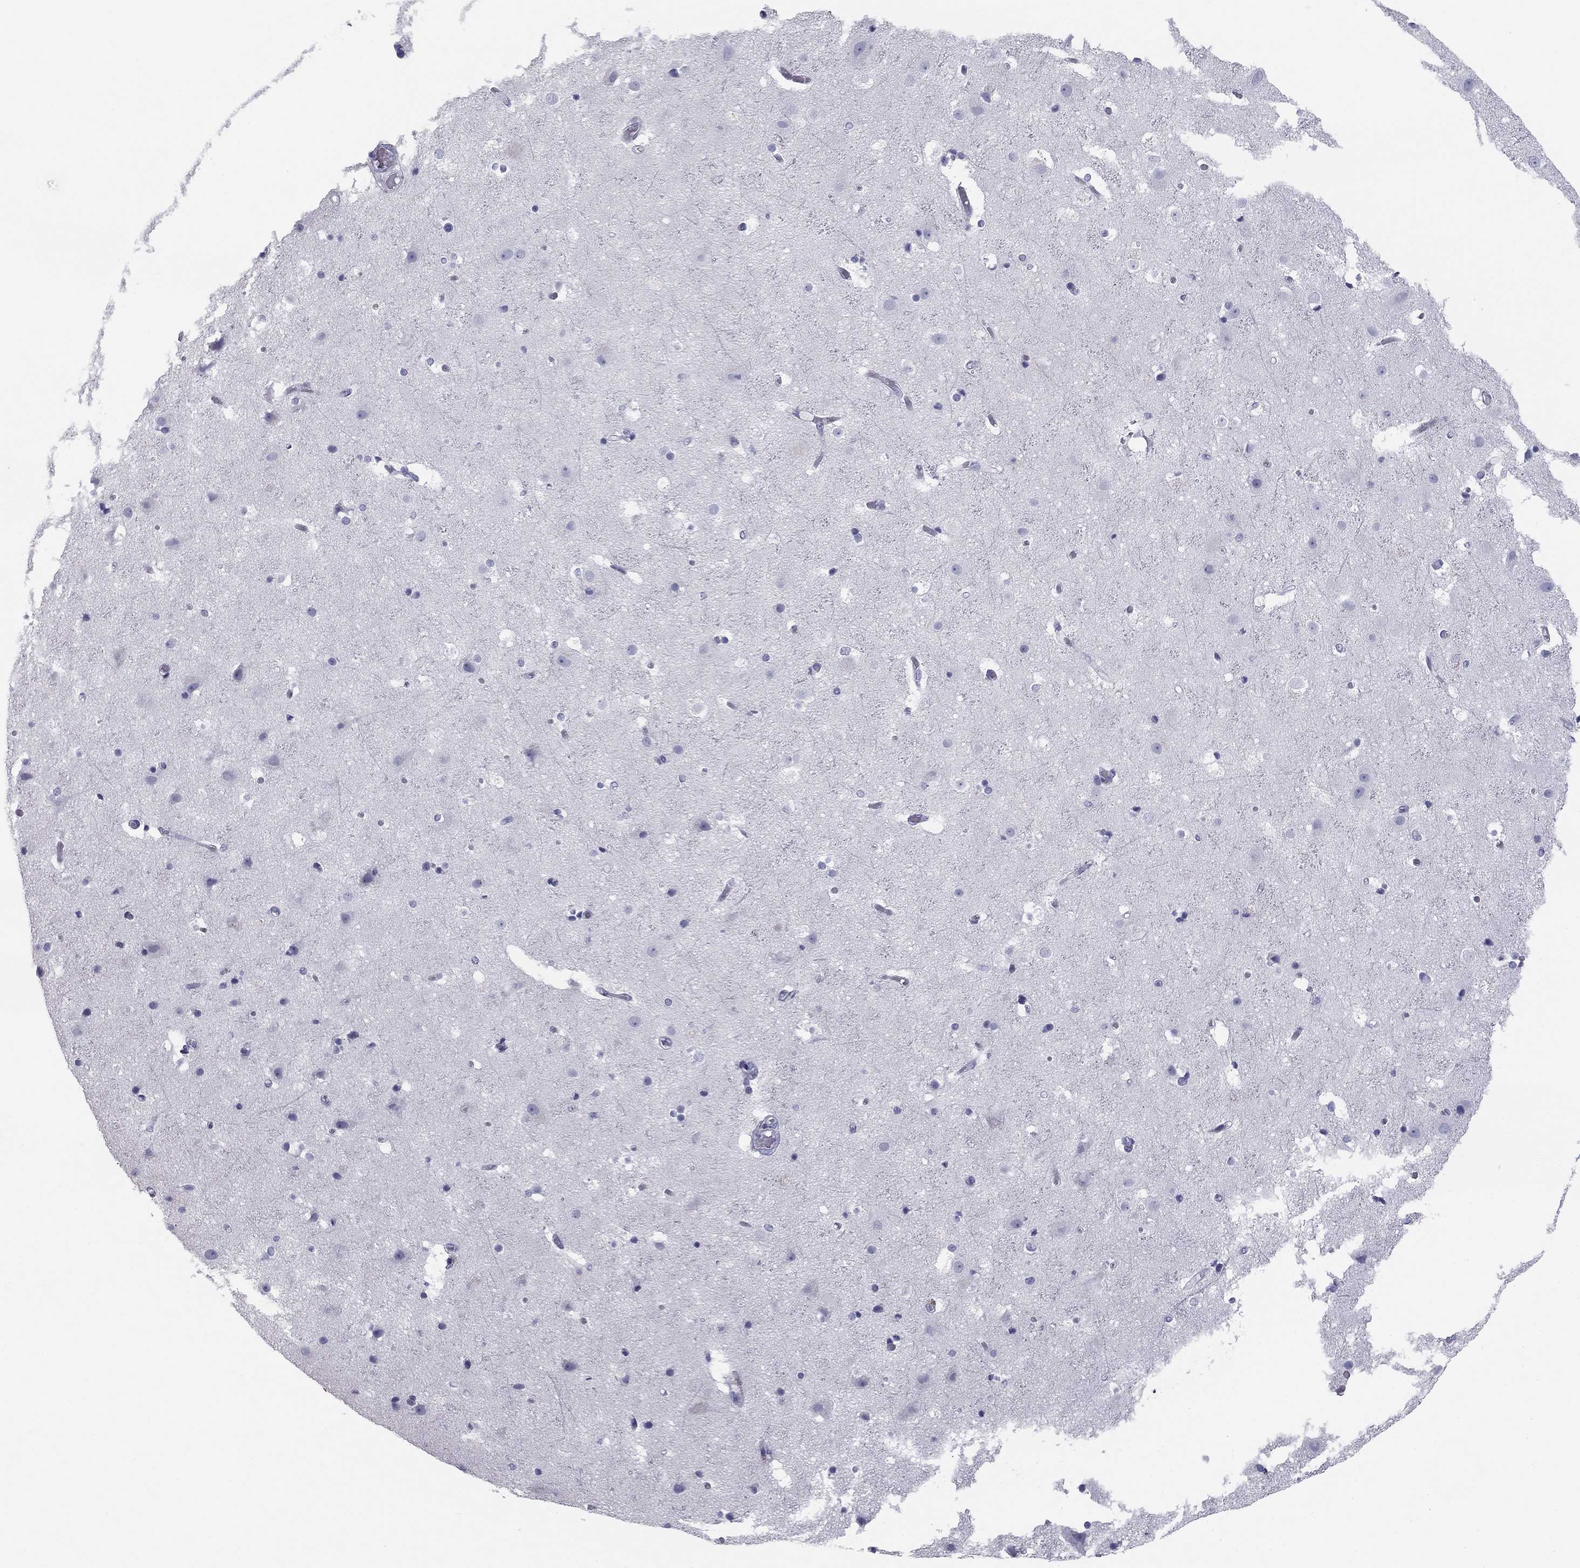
{"staining": {"intensity": "negative", "quantity": "none", "location": "none"}, "tissue": "cerebral cortex", "cell_type": "Endothelial cells", "image_type": "normal", "snomed": [{"axis": "morphology", "description": "Normal tissue, NOS"}, {"axis": "topography", "description": "Cerebral cortex"}], "caption": "High magnification brightfield microscopy of benign cerebral cortex stained with DAB (3,3'-diaminobenzidine) (brown) and counterstained with hematoxylin (blue): endothelial cells show no significant staining.", "gene": "SULT2B1", "patient": {"sex": "female", "age": 52}}